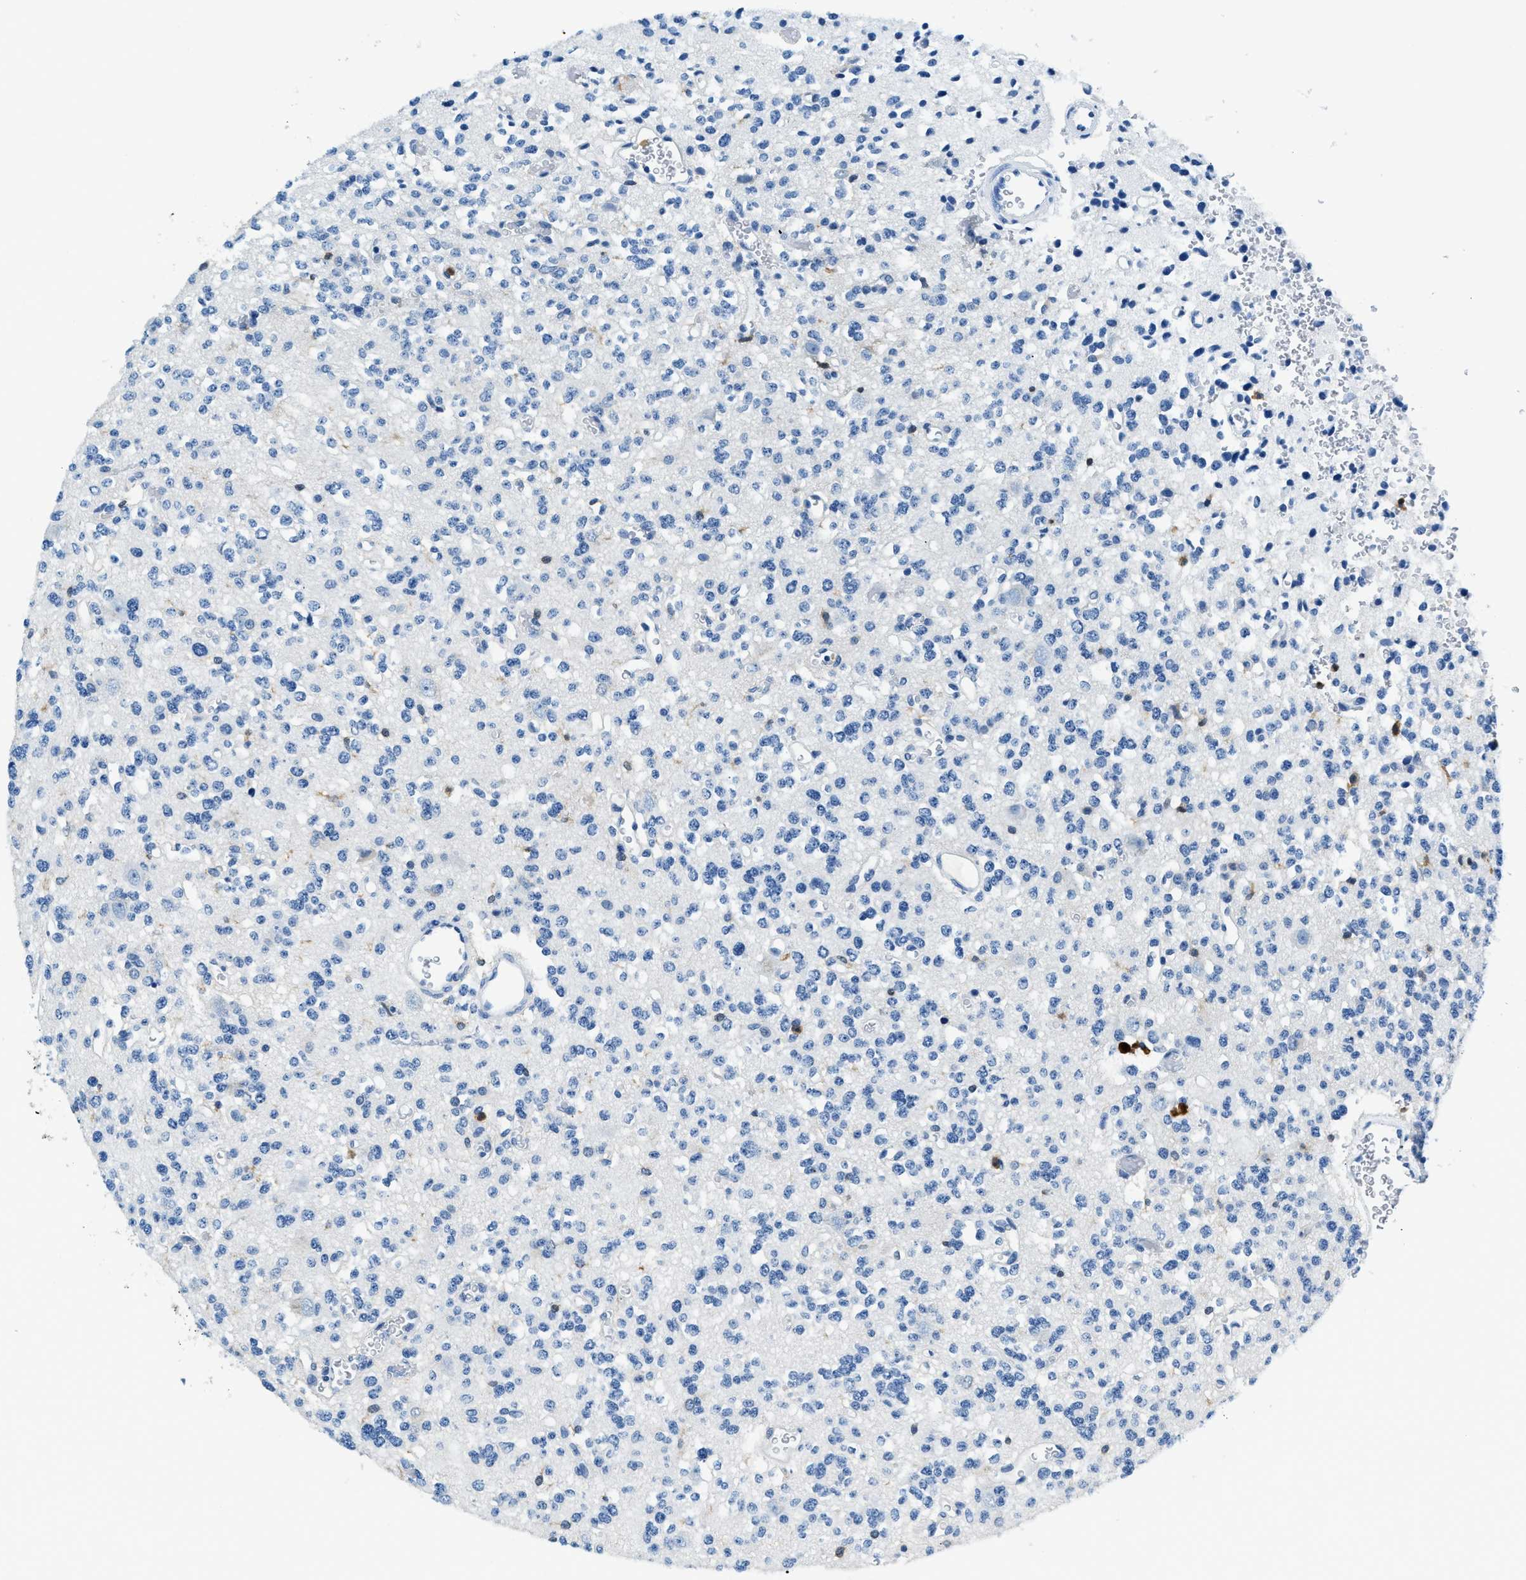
{"staining": {"intensity": "negative", "quantity": "none", "location": "none"}, "tissue": "glioma", "cell_type": "Tumor cells", "image_type": "cancer", "snomed": [{"axis": "morphology", "description": "Glioma, malignant, Low grade"}, {"axis": "topography", "description": "Brain"}], "caption": "A micrograph of human glioma is negative for staining in tumor cells.", "gene": "CAPG", "patient": {"sex": "male", "age": 38}}